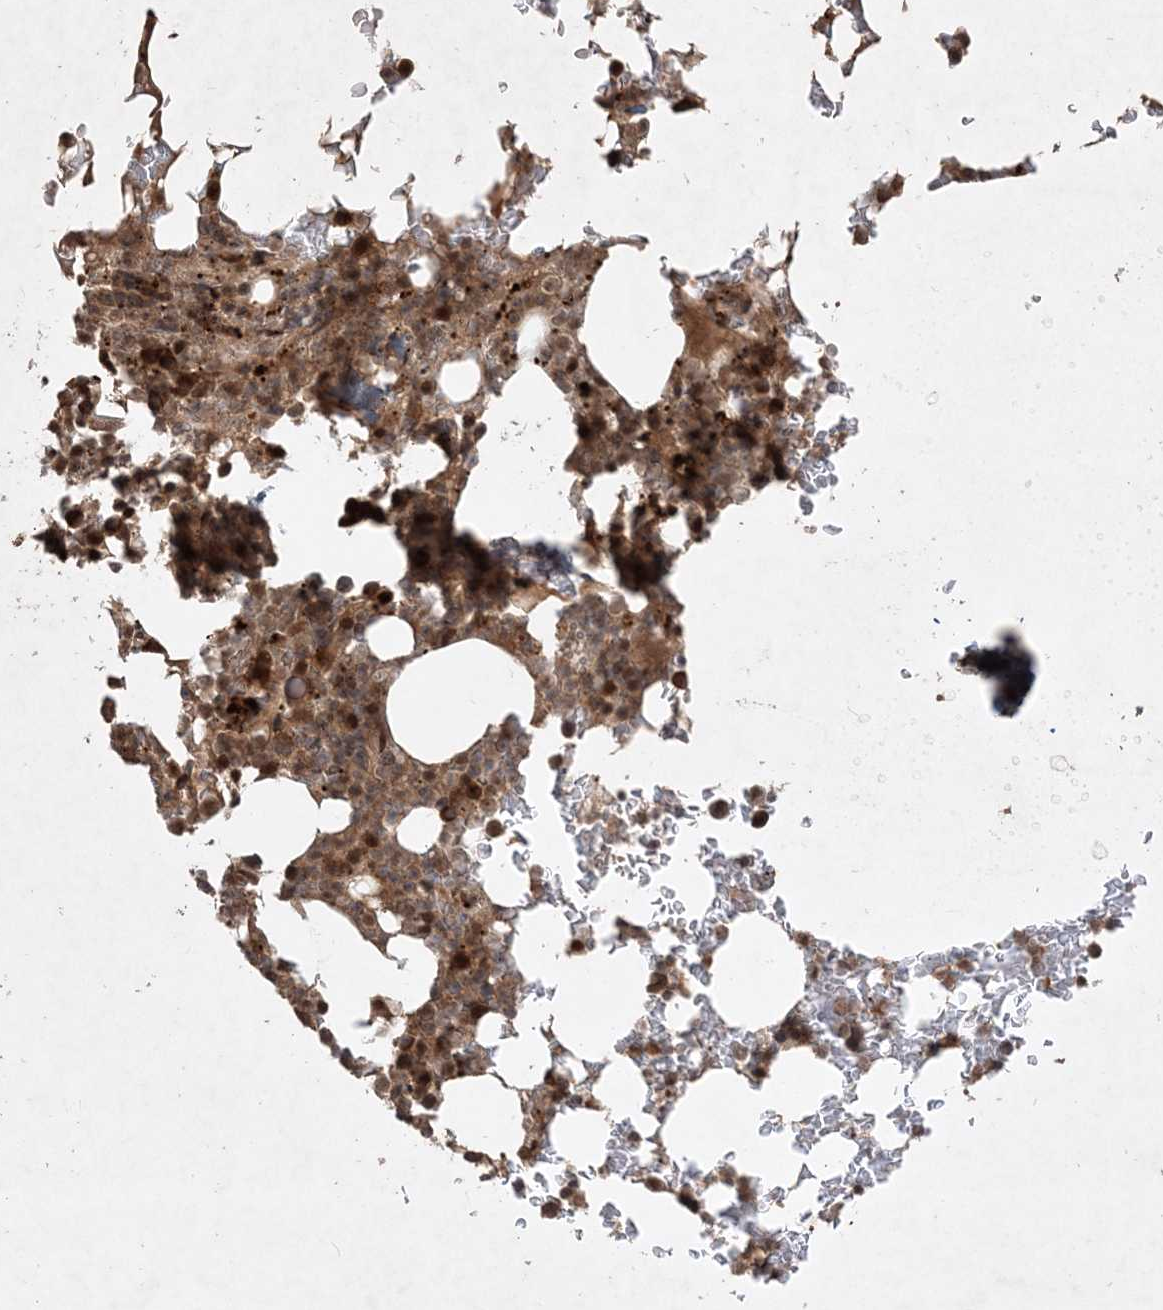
{"staining": {"intensity": "moderate", "quantity": ">75%", "location": "cytoplasmic/membranous,nuclear"}, "tissue": "bone marrow", "cell_type": "Hematopoietic cells", "image_type": "normal", "snomed": [{"axis": "morphology", "description": "Normal tissue, NOS"}, {"axis": "topography", "description": "Bone marrow"}], "caption": "DAB immunohistochemical staining of normal bone marrow exhibits moderate cytoplasmic/membranous,nuclear protein positivity in approximately >75% of hematopoietic cells. (DAB IHC, brown staining for protein, blue staining for nuclei).", "gene": "UBR3", "patient": {"sex": "male", "age": 58}}